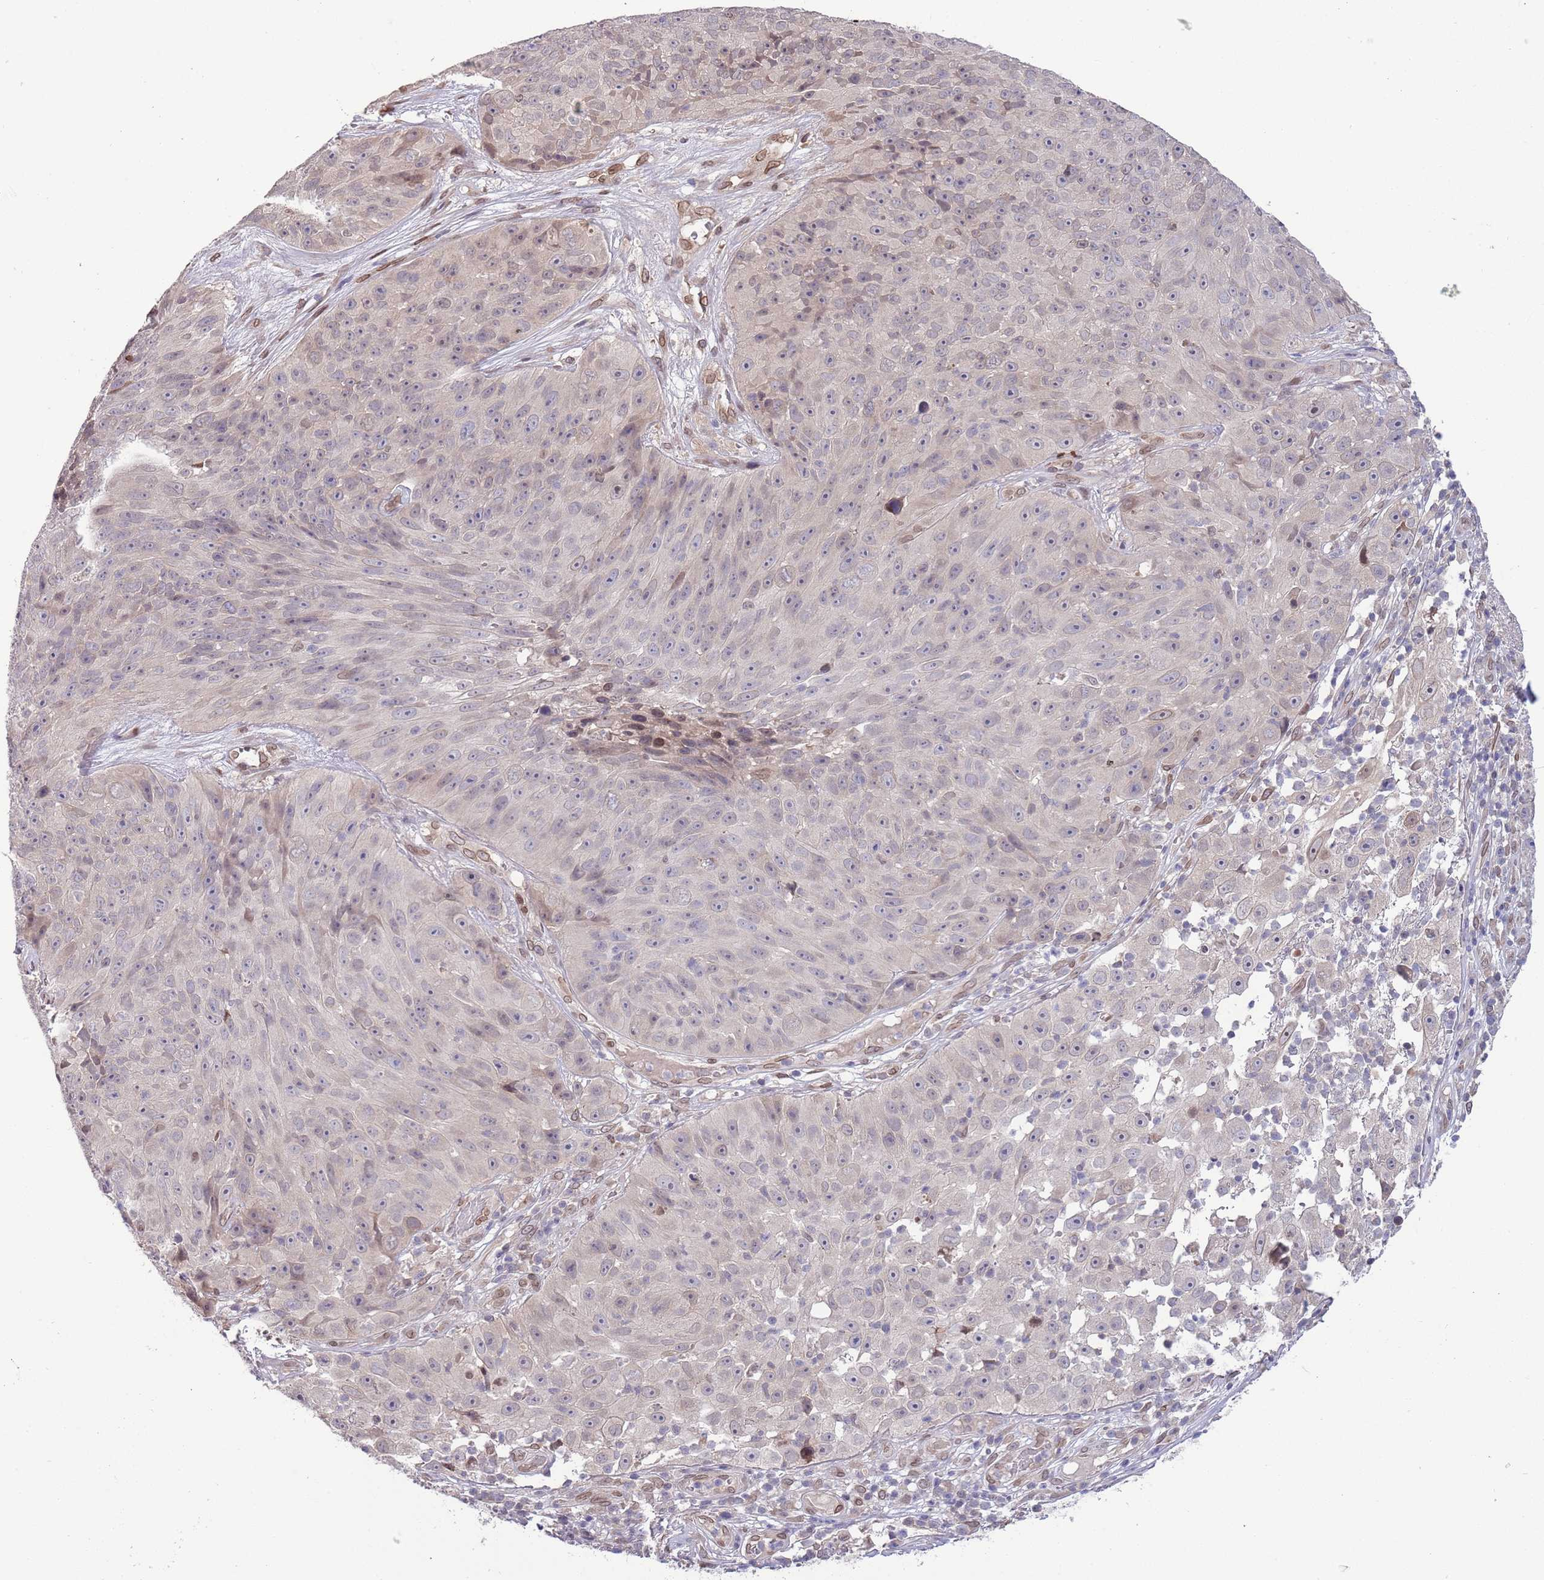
{"staining": {"intensity": "weak", "quantity": "<25%", "location": "nuclear"}, "tissue": "skin cancer", "cell_type": "Tumor cells", "image_type": "cancer", "snomed": [{"axis": "morphology", "description": "Squamous cell carcinoma, NOS"}, {"axis": "topography", "description": "Skin"}], "caption": "This is a histopathology image of IHC staining of squamous cell carcinoma (skin), which shows no expression in tumor cells. Brightfield microscopy of immunohistochemistry stained with DAB (brown) and hematoxylin (blue), captured at high magnification.", "gene": "ZNF665", "patient": {"sex": "female", "age": 87}}